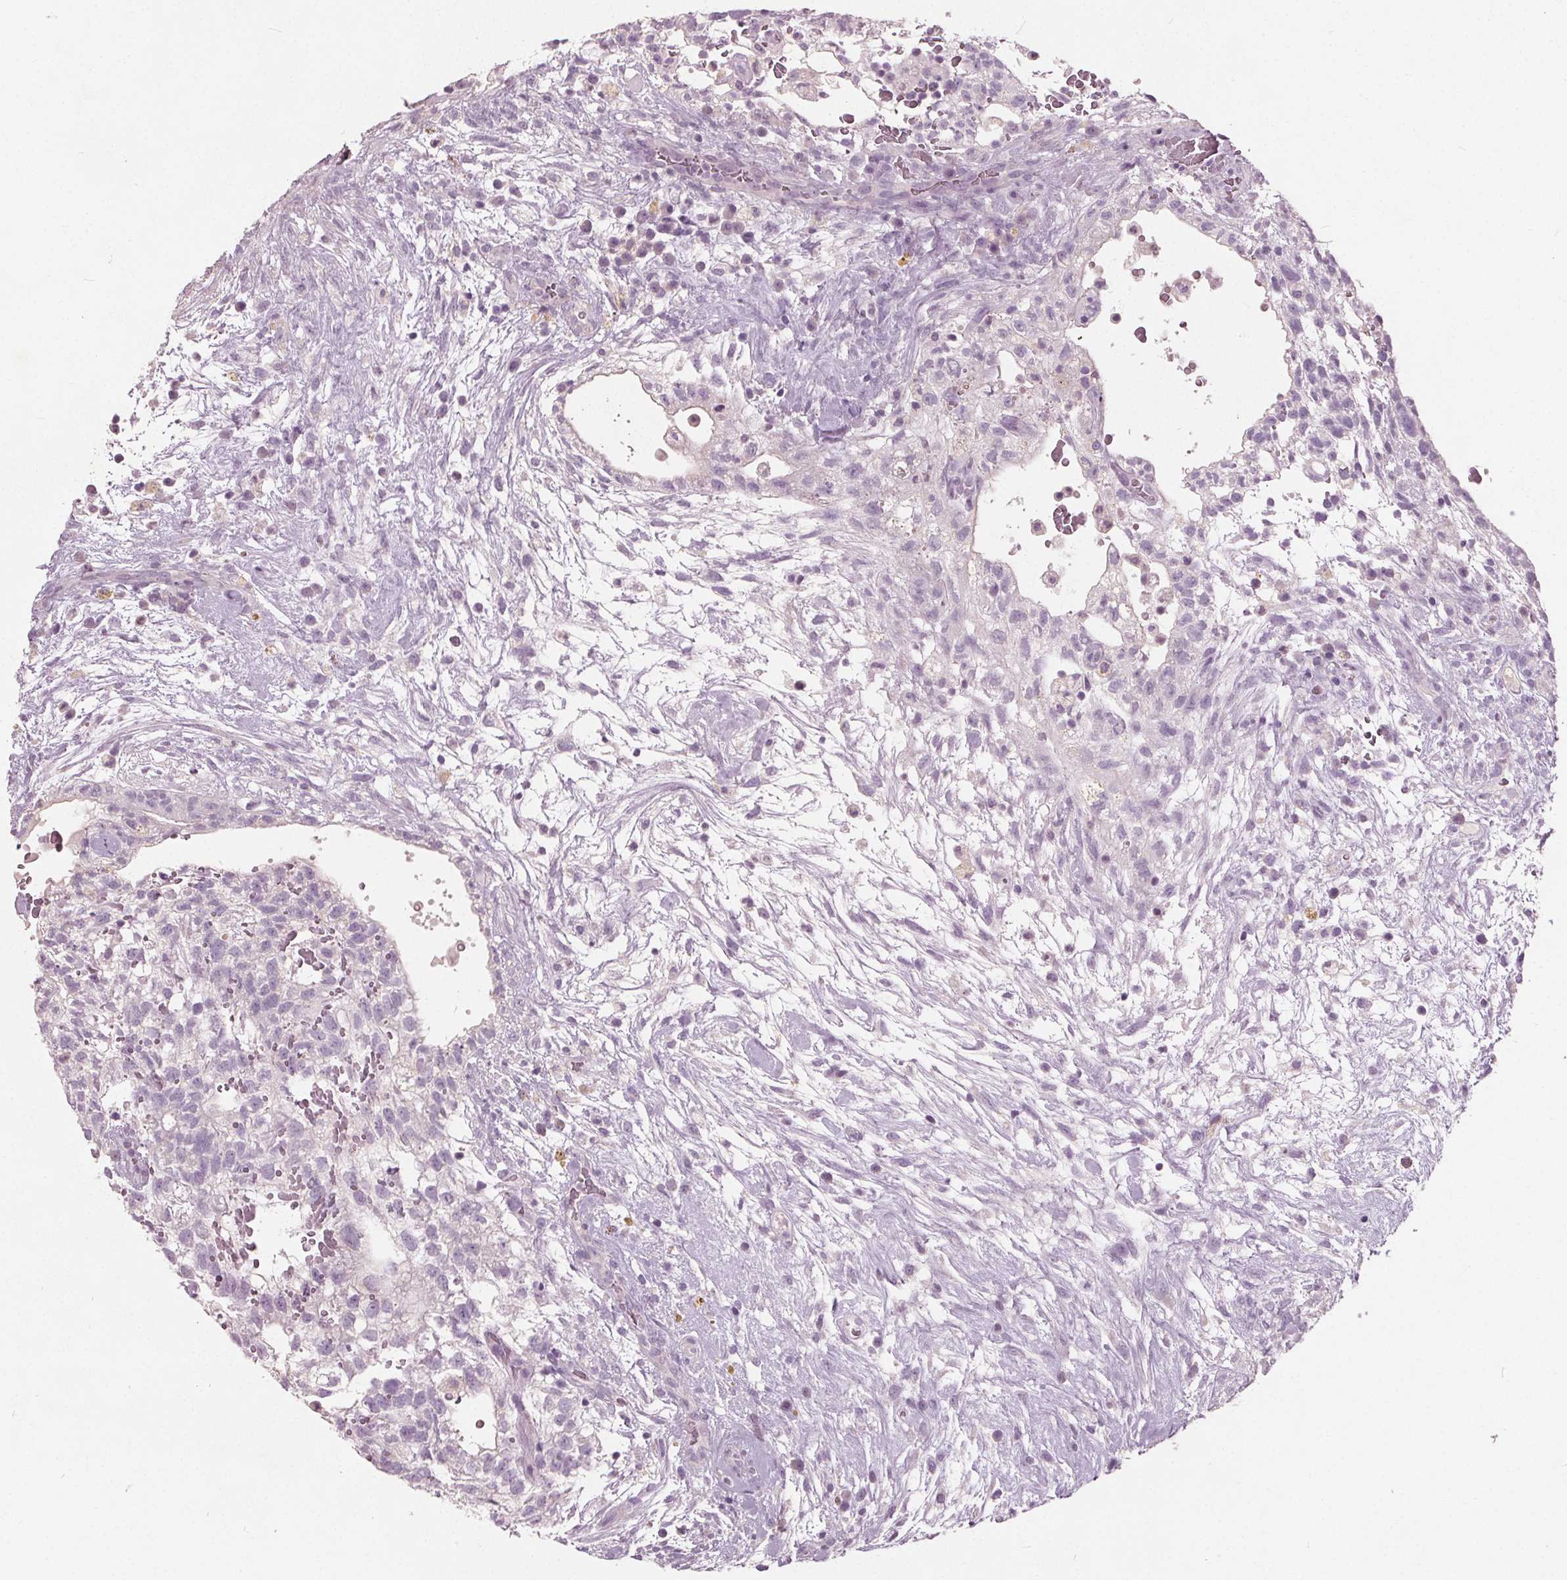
{"staining": {"intensity": "negative", "quantity": "none", "location": "none"}, "tissue": "testis cancer", "cell_type": "Tumor cells", "image_type": "cancer", "snomed": [{"axis": "morphology", "description": "Normal tissue, NOS"}, {"axis": "morphology", "description": "Carcinoma, Embryonal, NOS"}, {"axis": "topography", "description": "Testis"}], "caption": "Tumor cells are negative for brown protein staining in testis cancer (embryonal carcinoma).", "gene": "TKFC", "patient": {"sex": "male", "age": 32}}